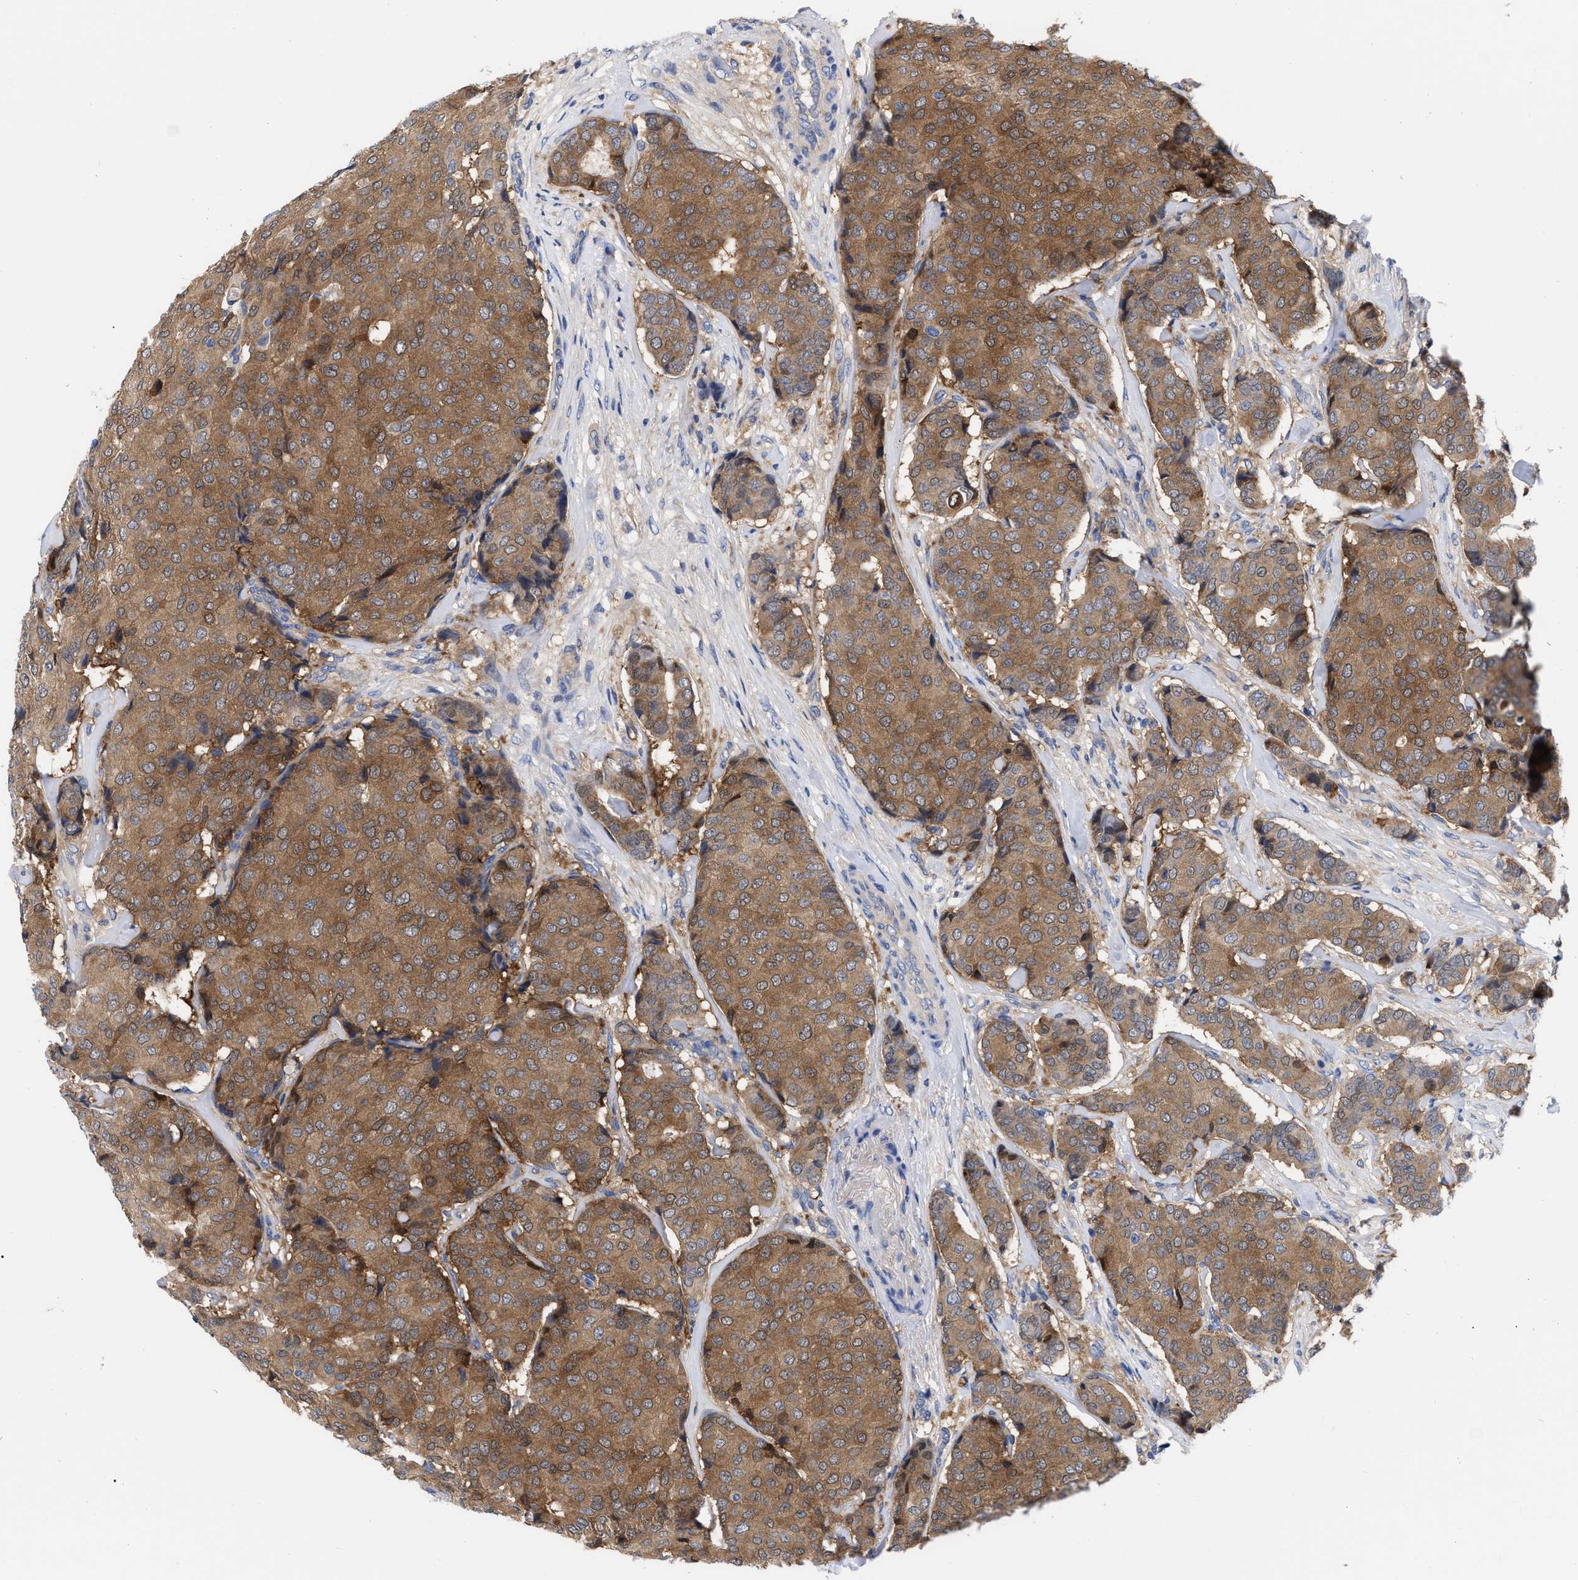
{"staining": {"intensity": "moderate", "quantity": ">75%", "location": "cytoplasmic/membranous"}, "tissue": "breast cancer", "cell_type": "Tumor cells", "image_type": "cancer", "snomed": [{"axis": "morphology", "description": "Duct carcinoma"}, {"axis": "topography", "description": "Breast"}], "caption": "High-power microscopy captured an immunohistochemistry (IHC) histopathology image of invasive ductal carcinoma (breast), revealing moderate cytoplasmic/membranous positivity in about >75% of tumor cells. Nuclei are stained in blue.", "gene": "RBKS", "patient": {"sex": "female", "age": 75}}